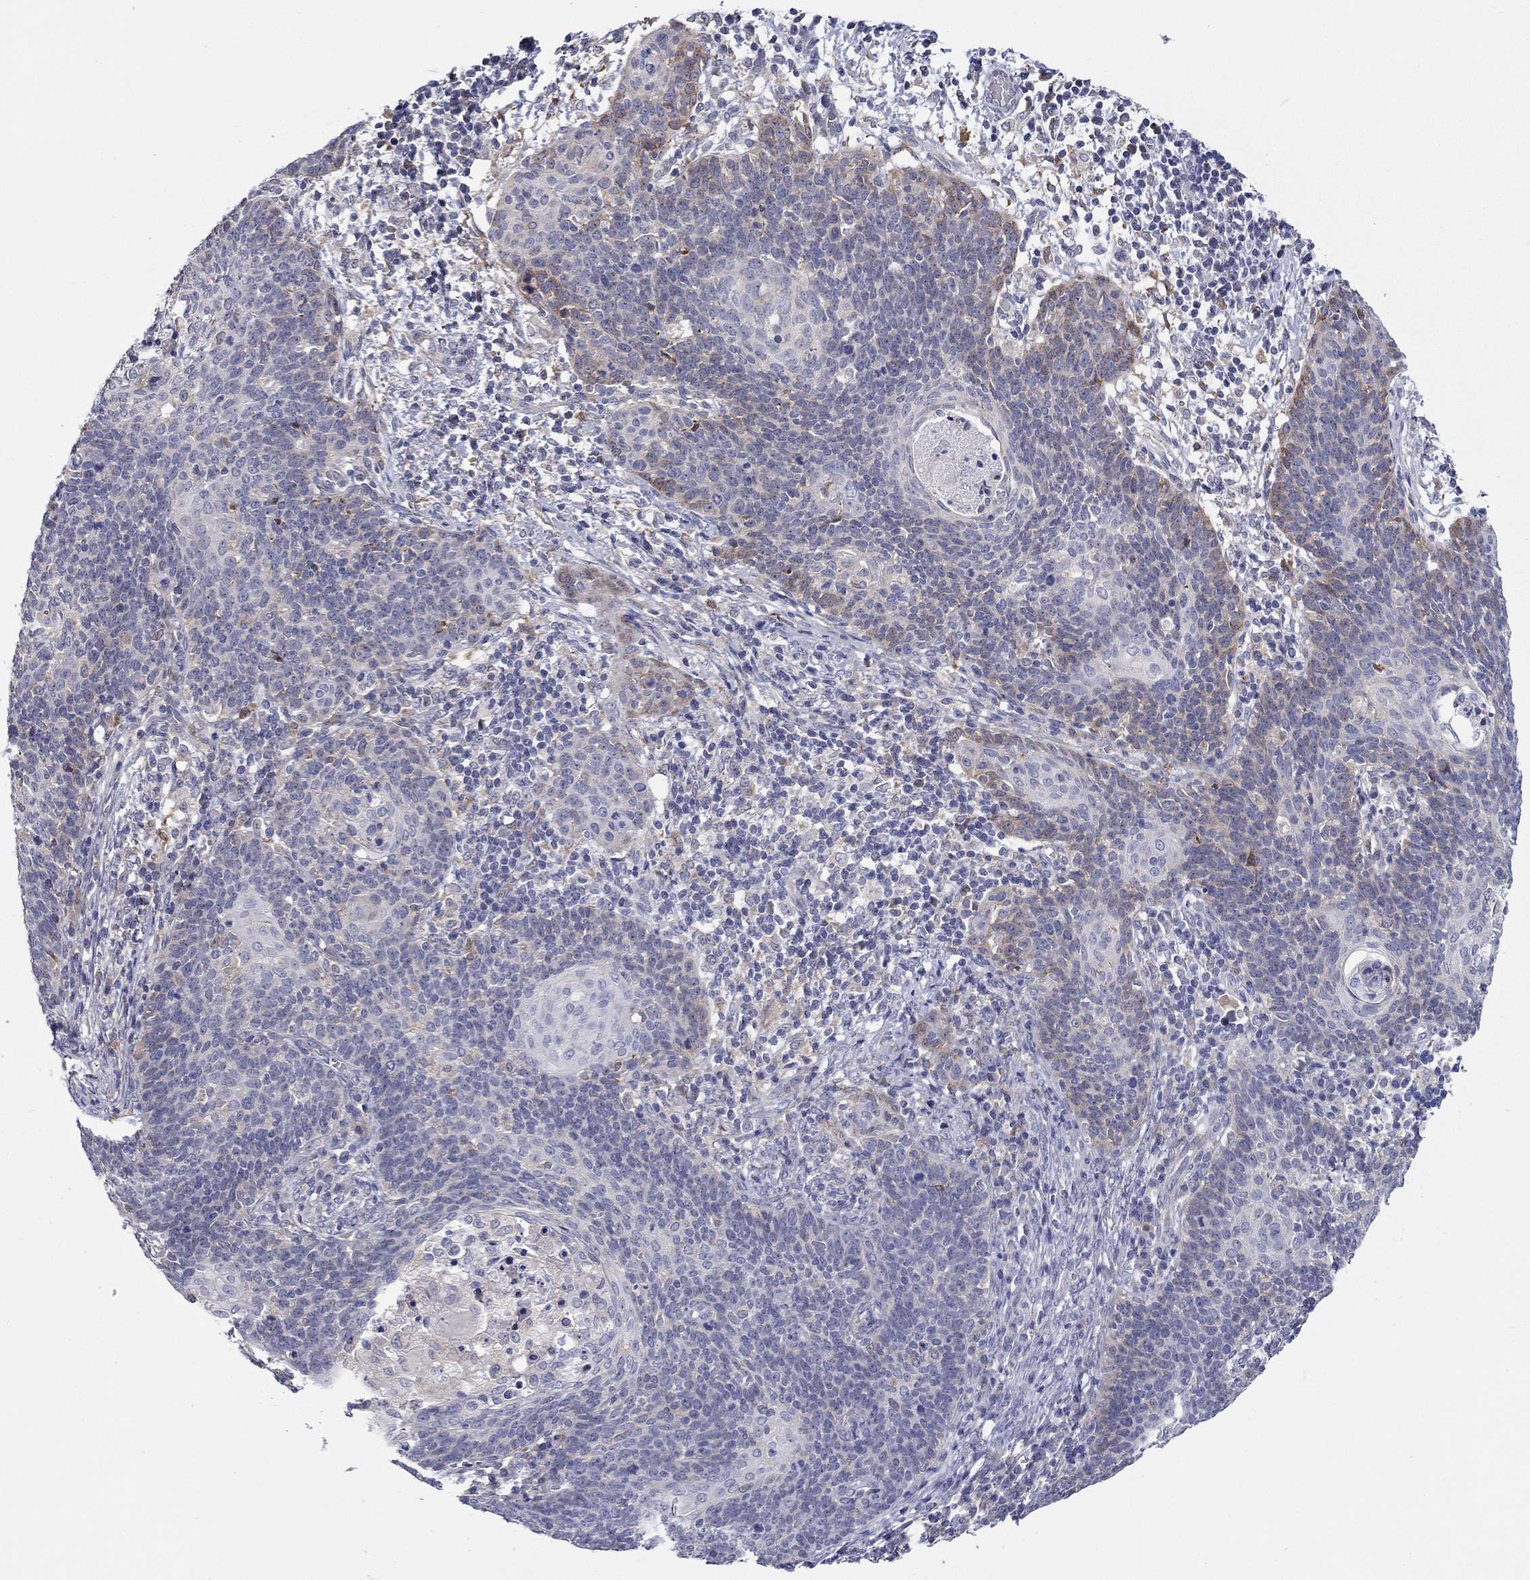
{"staining": {"intensity": "moderate", "quantity": "<25%", "location": "cytoplasmic/membranous"}, "tissue": "cervical cancer", "cell_type": "Tumor cells", "image_type": "cancer", "snomed": [{"axis": "morphology", "description": "Squamous cell carcinoma, NOS"}, {"axis": "topography", "description": "Cervix"}], "caption": "Squamous cell carcinoma (cervical) was stained to show a protein in brown. There is low levels of moderate cytoplasmic/membranous expression in about <25% of tumor cells.", "gene": "QRFPR", "patient": {"sex": "female", "age": 39}}